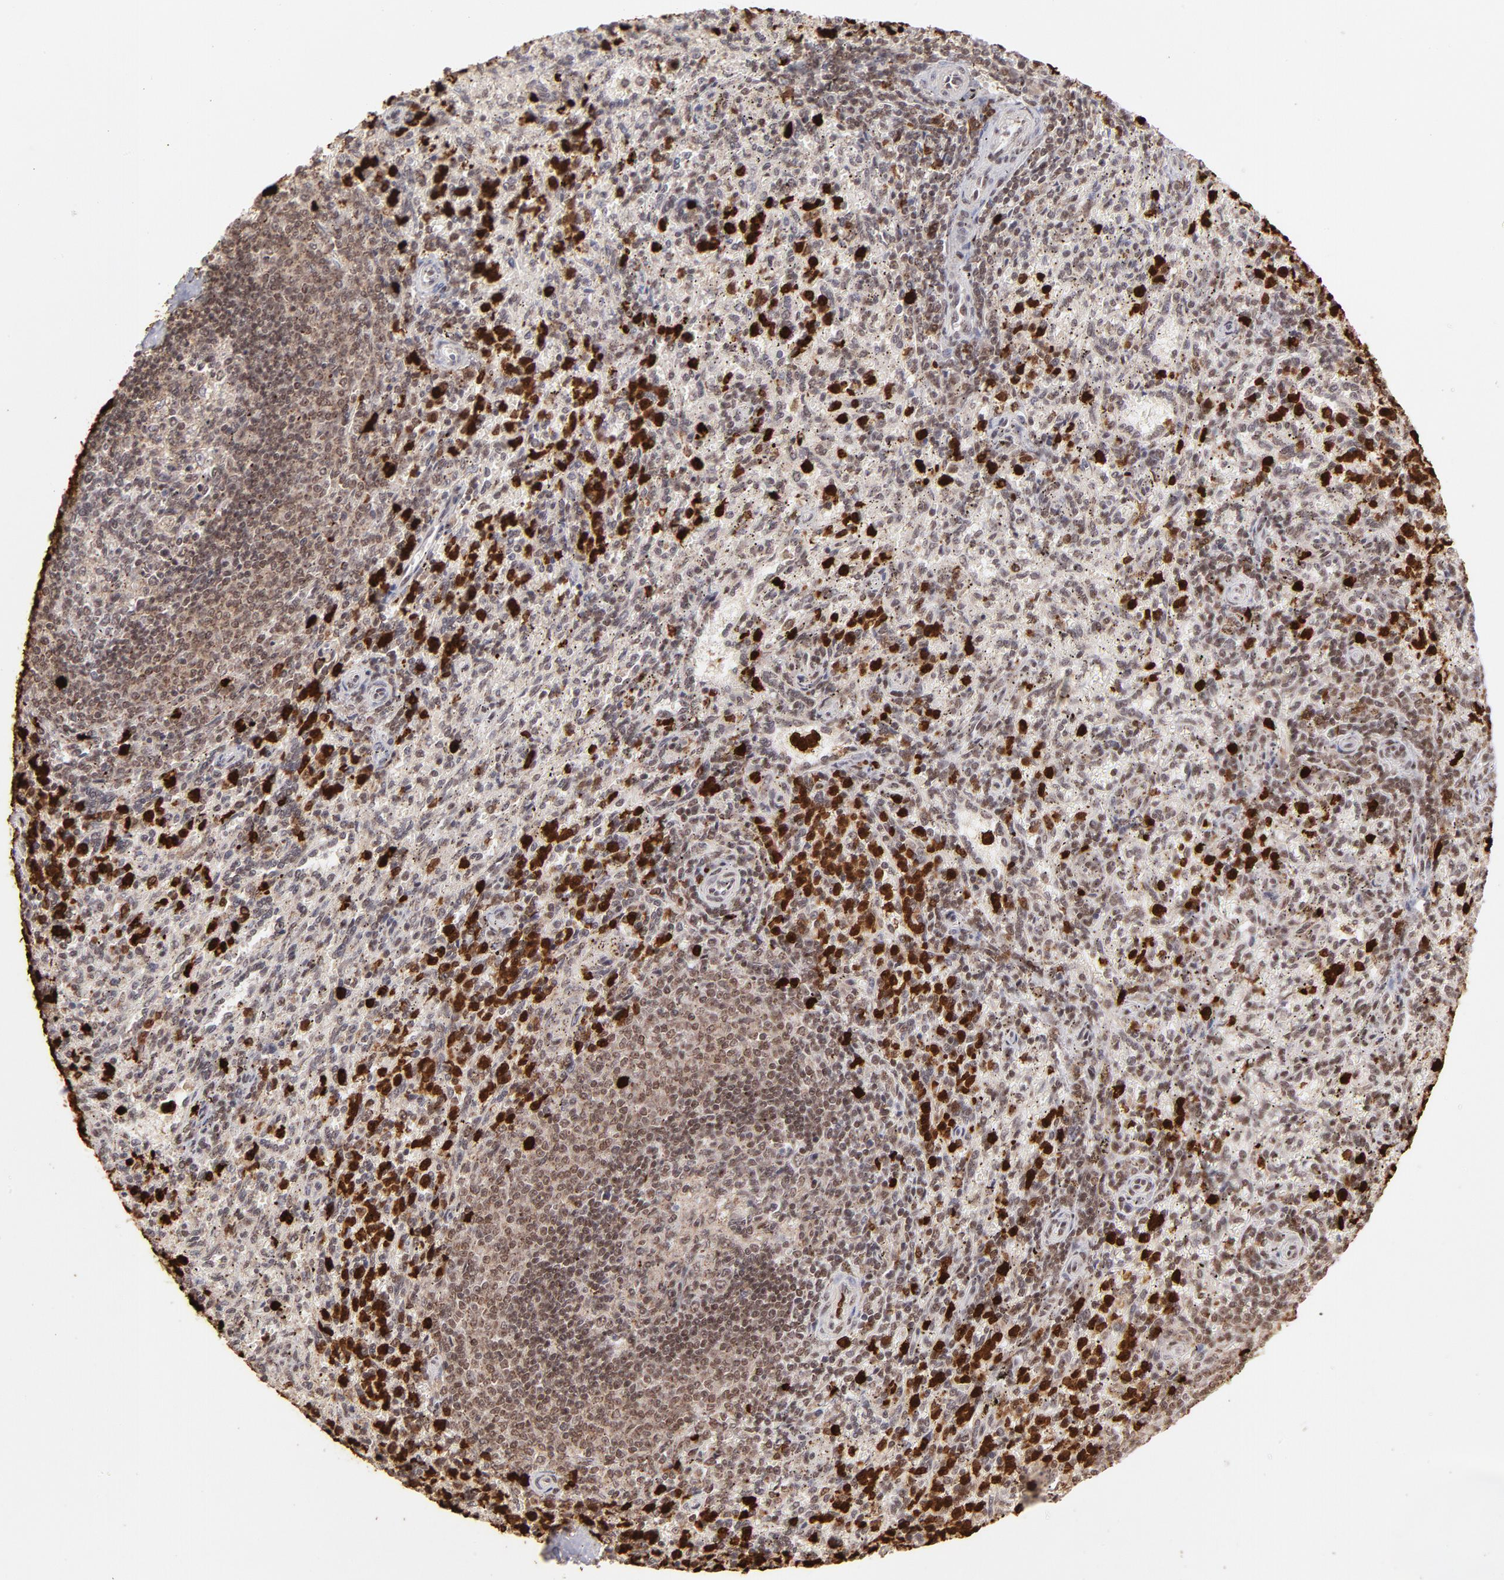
{"staining": {"intensity": "moderate", "quantity": ">75%", "location": "cytoplasmic/membranous,nuclear"}, "tissue": "spleen", "cell_type": "Cells in red pulp", "image_type": "normal", "snomed": [{"axis": "morphology", "description": "Normal tissue, NOS"}, {"axis": "topography", "description": "Spleen"}], "caption": "Immunohistochemistry (IHC) histopathology image of normal spleen: spleen stained using immunohistochemistry shows medium levels of moderate protein expression localized specifically in the cytoplasmic/membranous,nuclear of cells in red pulp, appearing as a cytoplasmic/membranous,nuclear brown color.", "gene": "ZFX", "patient": {"sex": "female", "age": 10}}